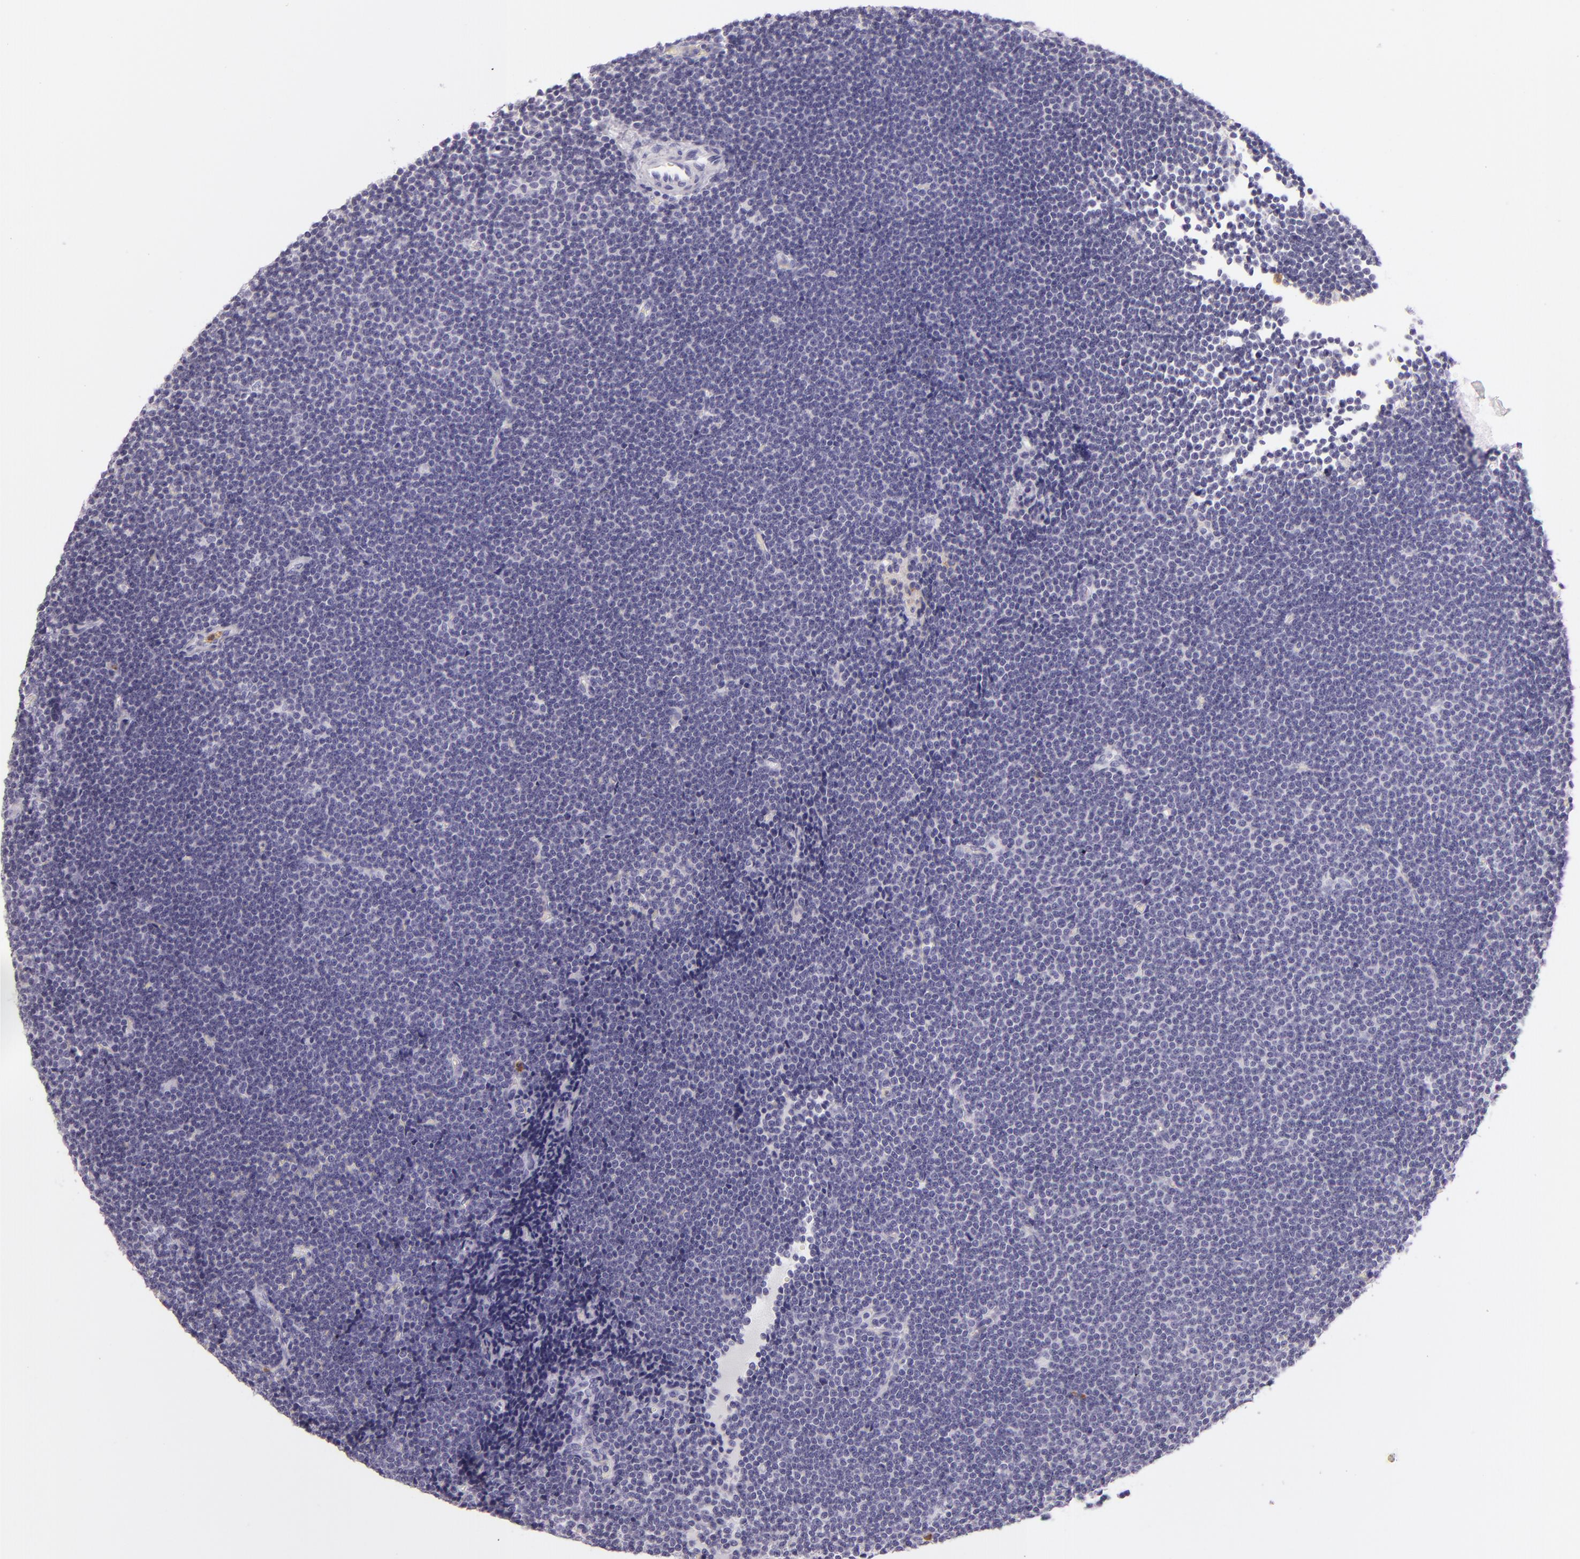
{"staining": {"intensity": "negative", "quantity": "none", "location": "none"}, "tissue": "lymphoma", "cell_type": "Tumor cells", "image_type": "cancer", "snomed": [{"axis": "morphology", "description": "Malignant lymphoma, non-Hodgkin's type, Low grade"}, {"axis": "topography", "description": "Lymph node"}], "caption": "This is an immunohistochemistry micrograph of human lymphoma. There is no staining in tumor cells.", "gene": "CEACAM1", "patient": {"sex": "female", "age": 73}}